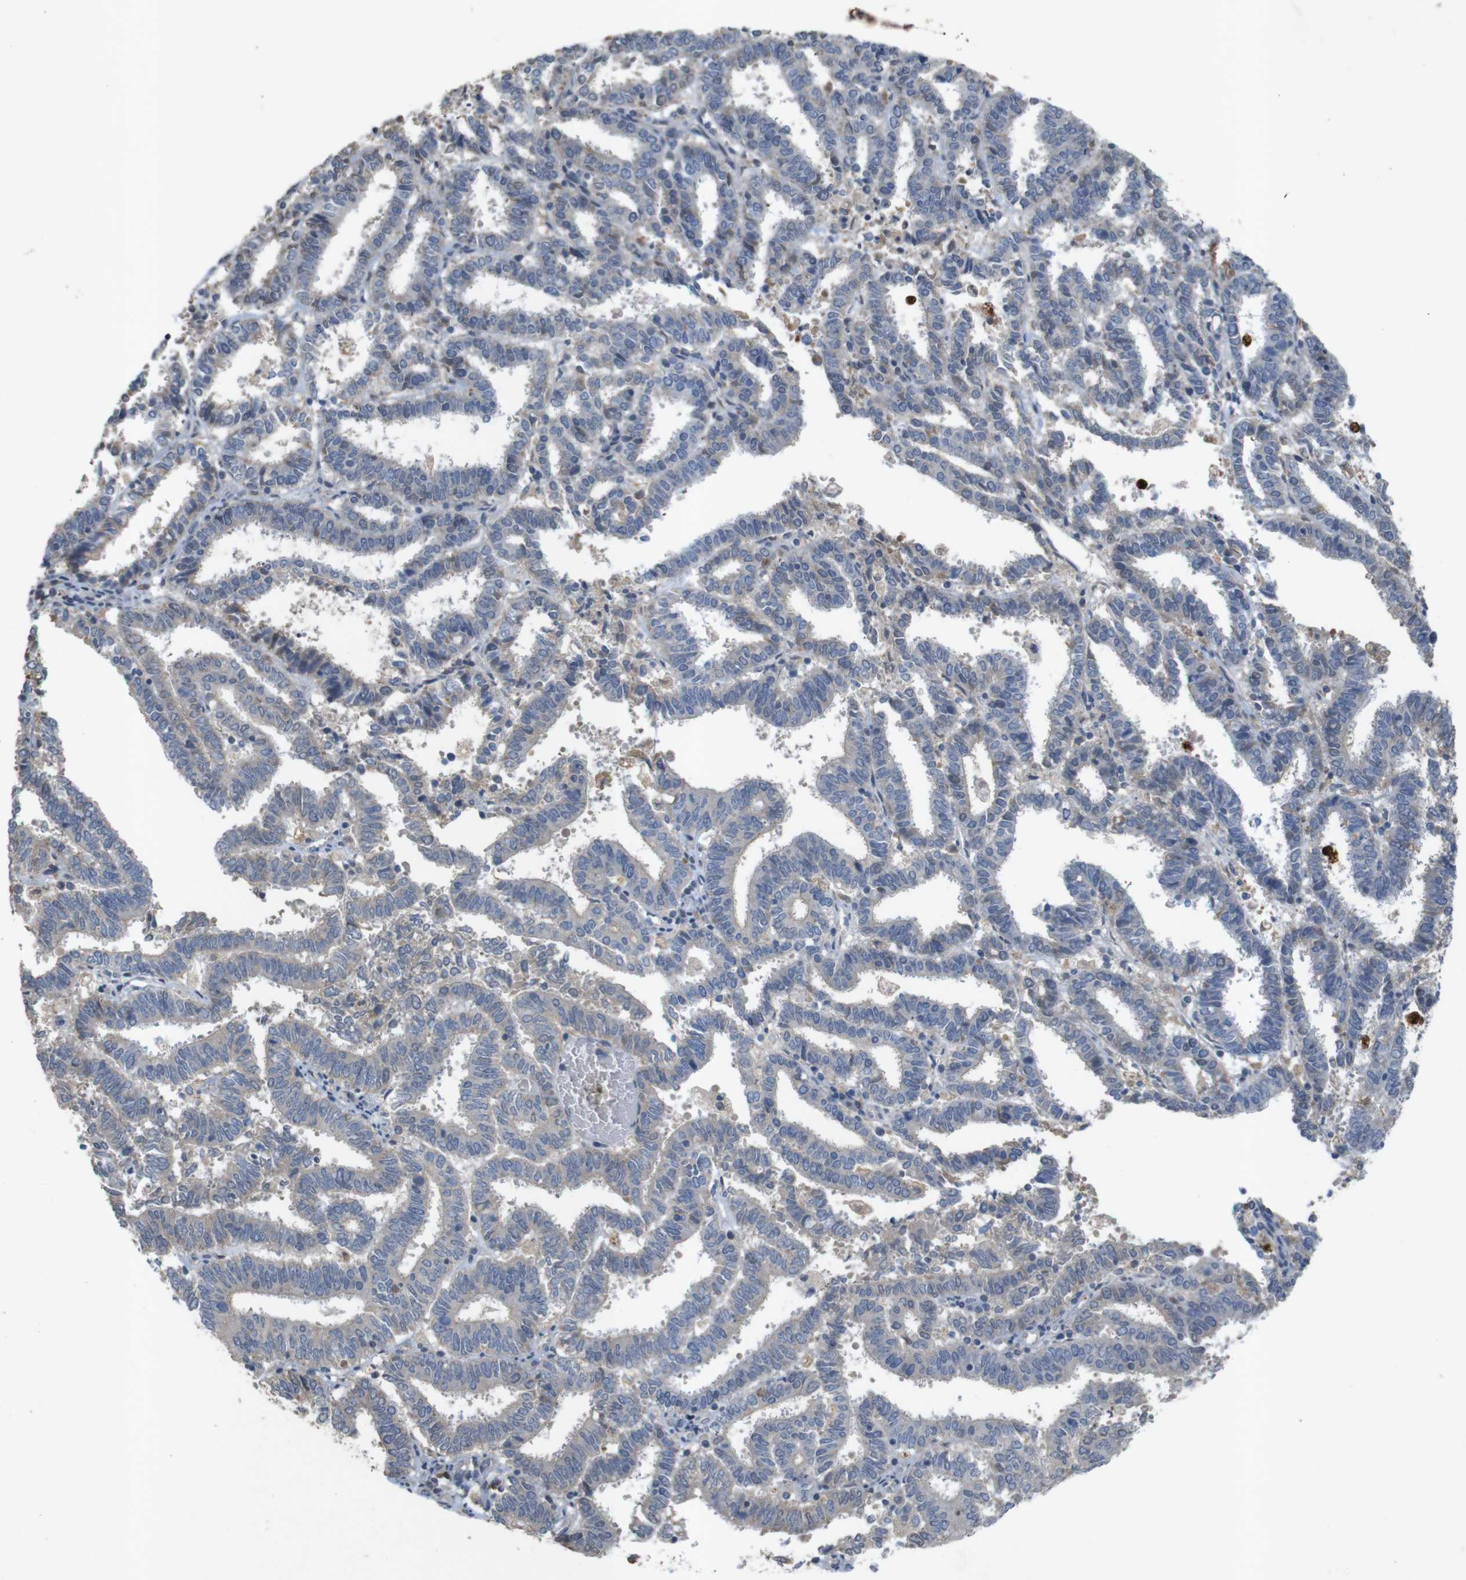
{"staining": {"intensity": "negative", "quantity": "none", "location": "none"}, "tissue": "endometrial cancer", "cell_type": "Tumor cells", "image_type": "cancer", "snomed": [{"axis": "morphology", "description": "Adenocarcinoma, NOS"}, {"axis": "topography", "description": "Uterus"}], "caption": "Tumor cells show no significant protein expression in endometrial cancer (adenocarcinoma).", "gene": "TSPAN14", "patient": {"sex": "female", "age": 83}}